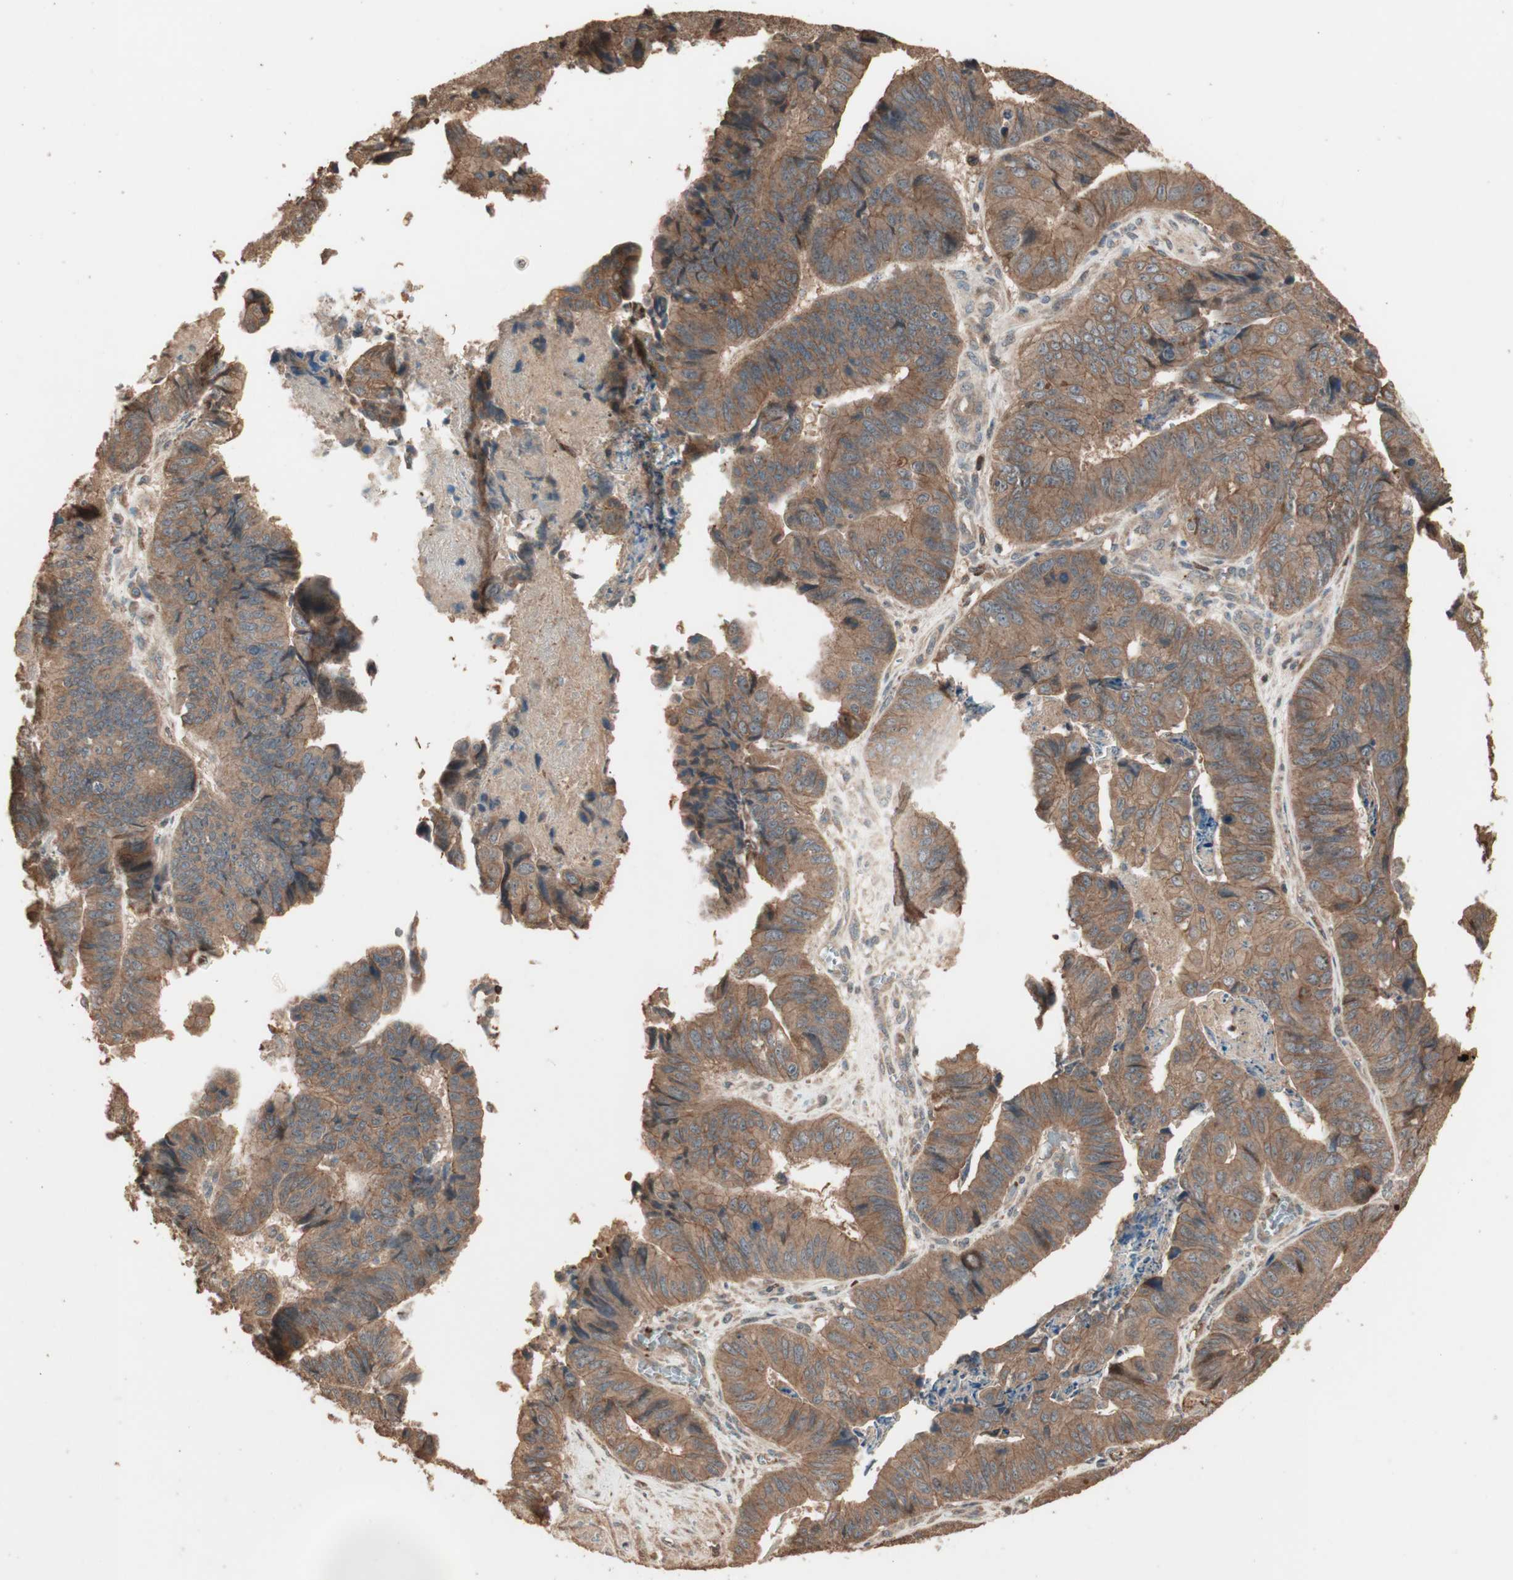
{"staining": {"intensity": "moderate", "quantity": ">75%", "location": "cytoplasmic/membranous"}, "tissue": "stomach cancer", "cell_type": "Tumor cells", "image_type": "cancer", "snomed": [{"axis": "morphology", "description": "Adenocarcinoma, NOS"}, {"axis": "topography", "description": "Stomach, lower"}], "caption": "Adenocarcinoma (stomach) stained for a protein (brown) shows moderate cytoplasmic/membranous positive expression in approximately >75% of tumor cells.", "gene": "USP20", "patient": {"sex": "male", "age": 77}}